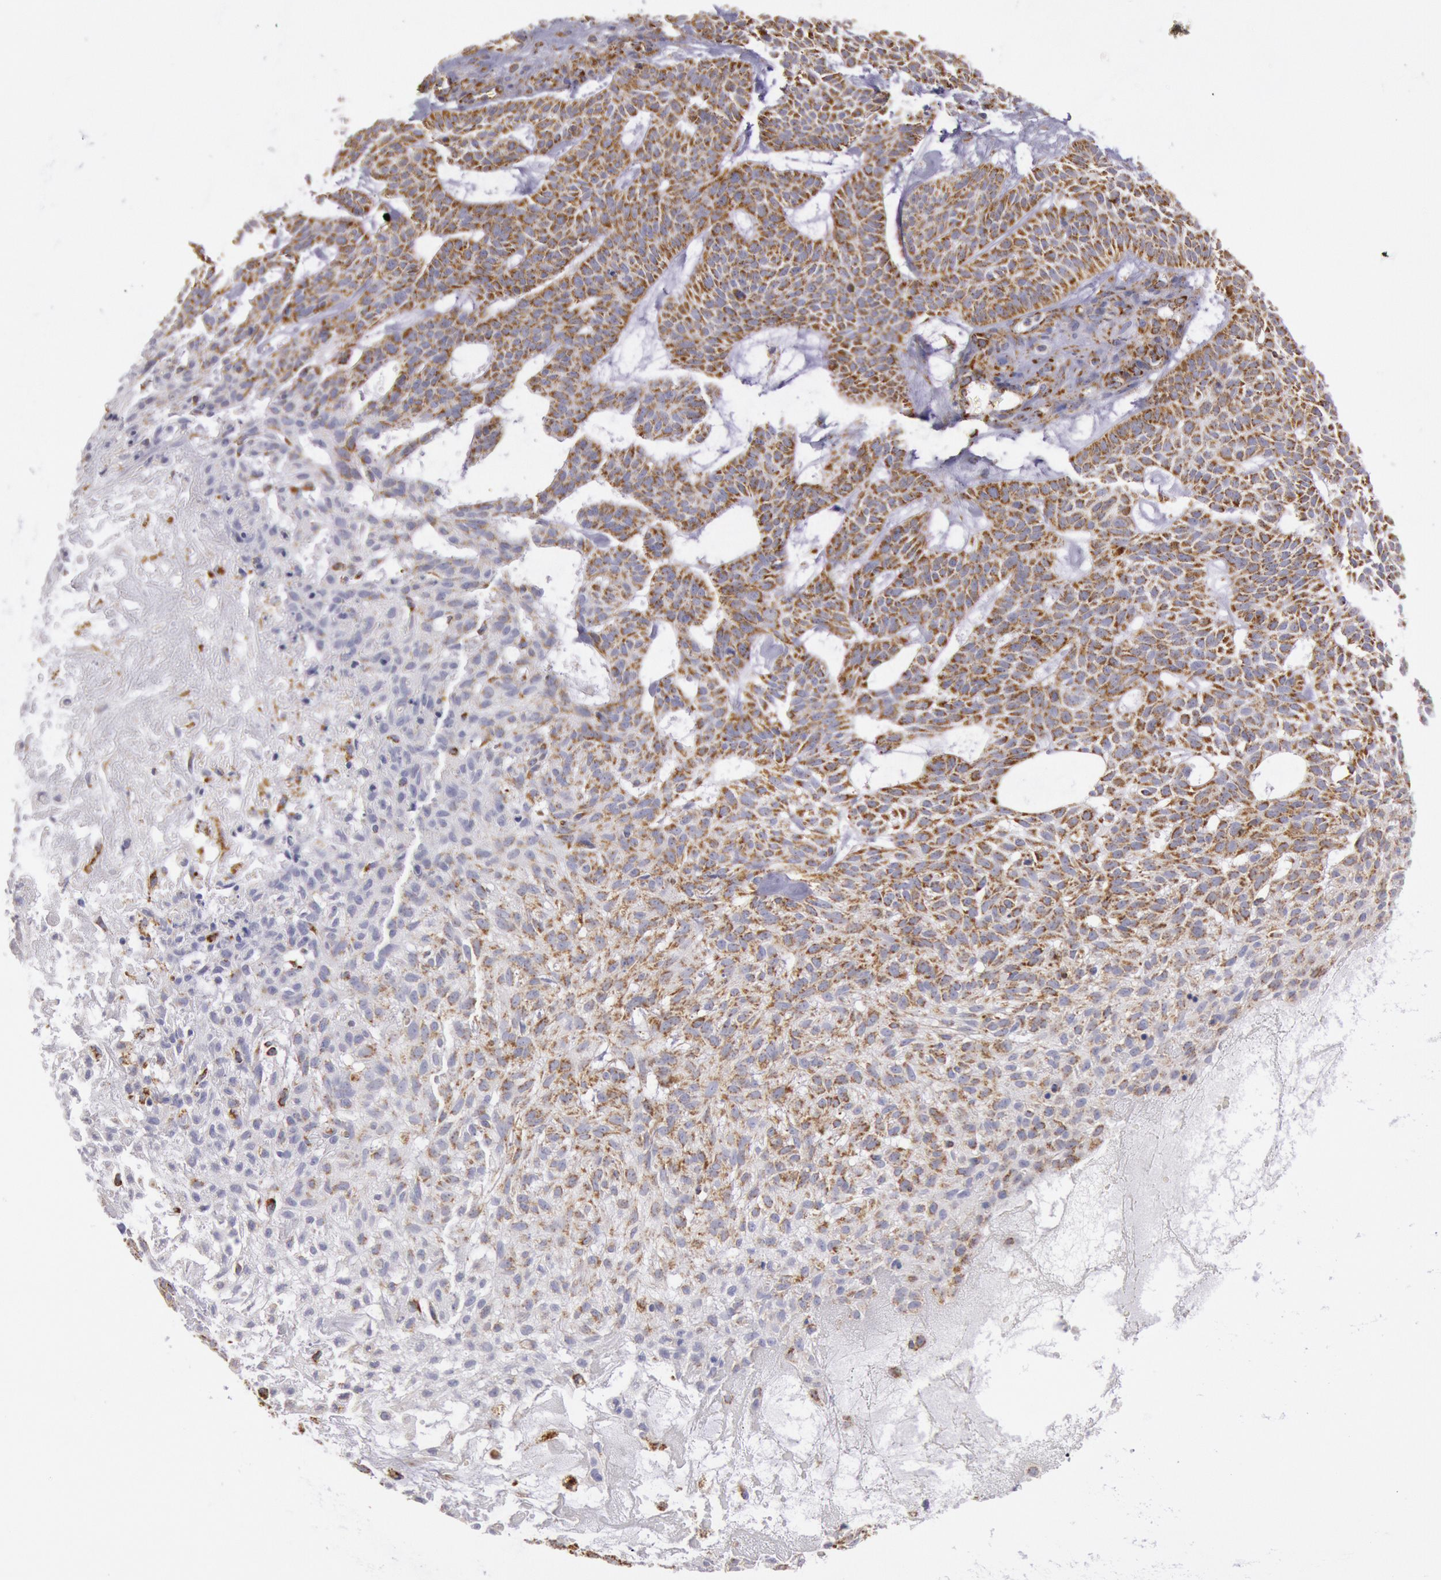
{"staining": {"intensity": "moderate", "quantity": "25%-75%", "location": "cytoplasmic/membranous"}, "tissue": "skin cancer", "cell_type": "Tumor cells", "image_type": "cancer", "snomed": [{"axis": "morphology", "description": "Basal cell carcinoma"}, {"axis": "topography", "description": "Skin"}], "caption": "Skin basal cell carcinoma stained for a protein displays moderate cytoplasmic/membranous positivity in tumor cells.", "gene": "CYC1", "patient": {"sex": "male", "age": 75}}